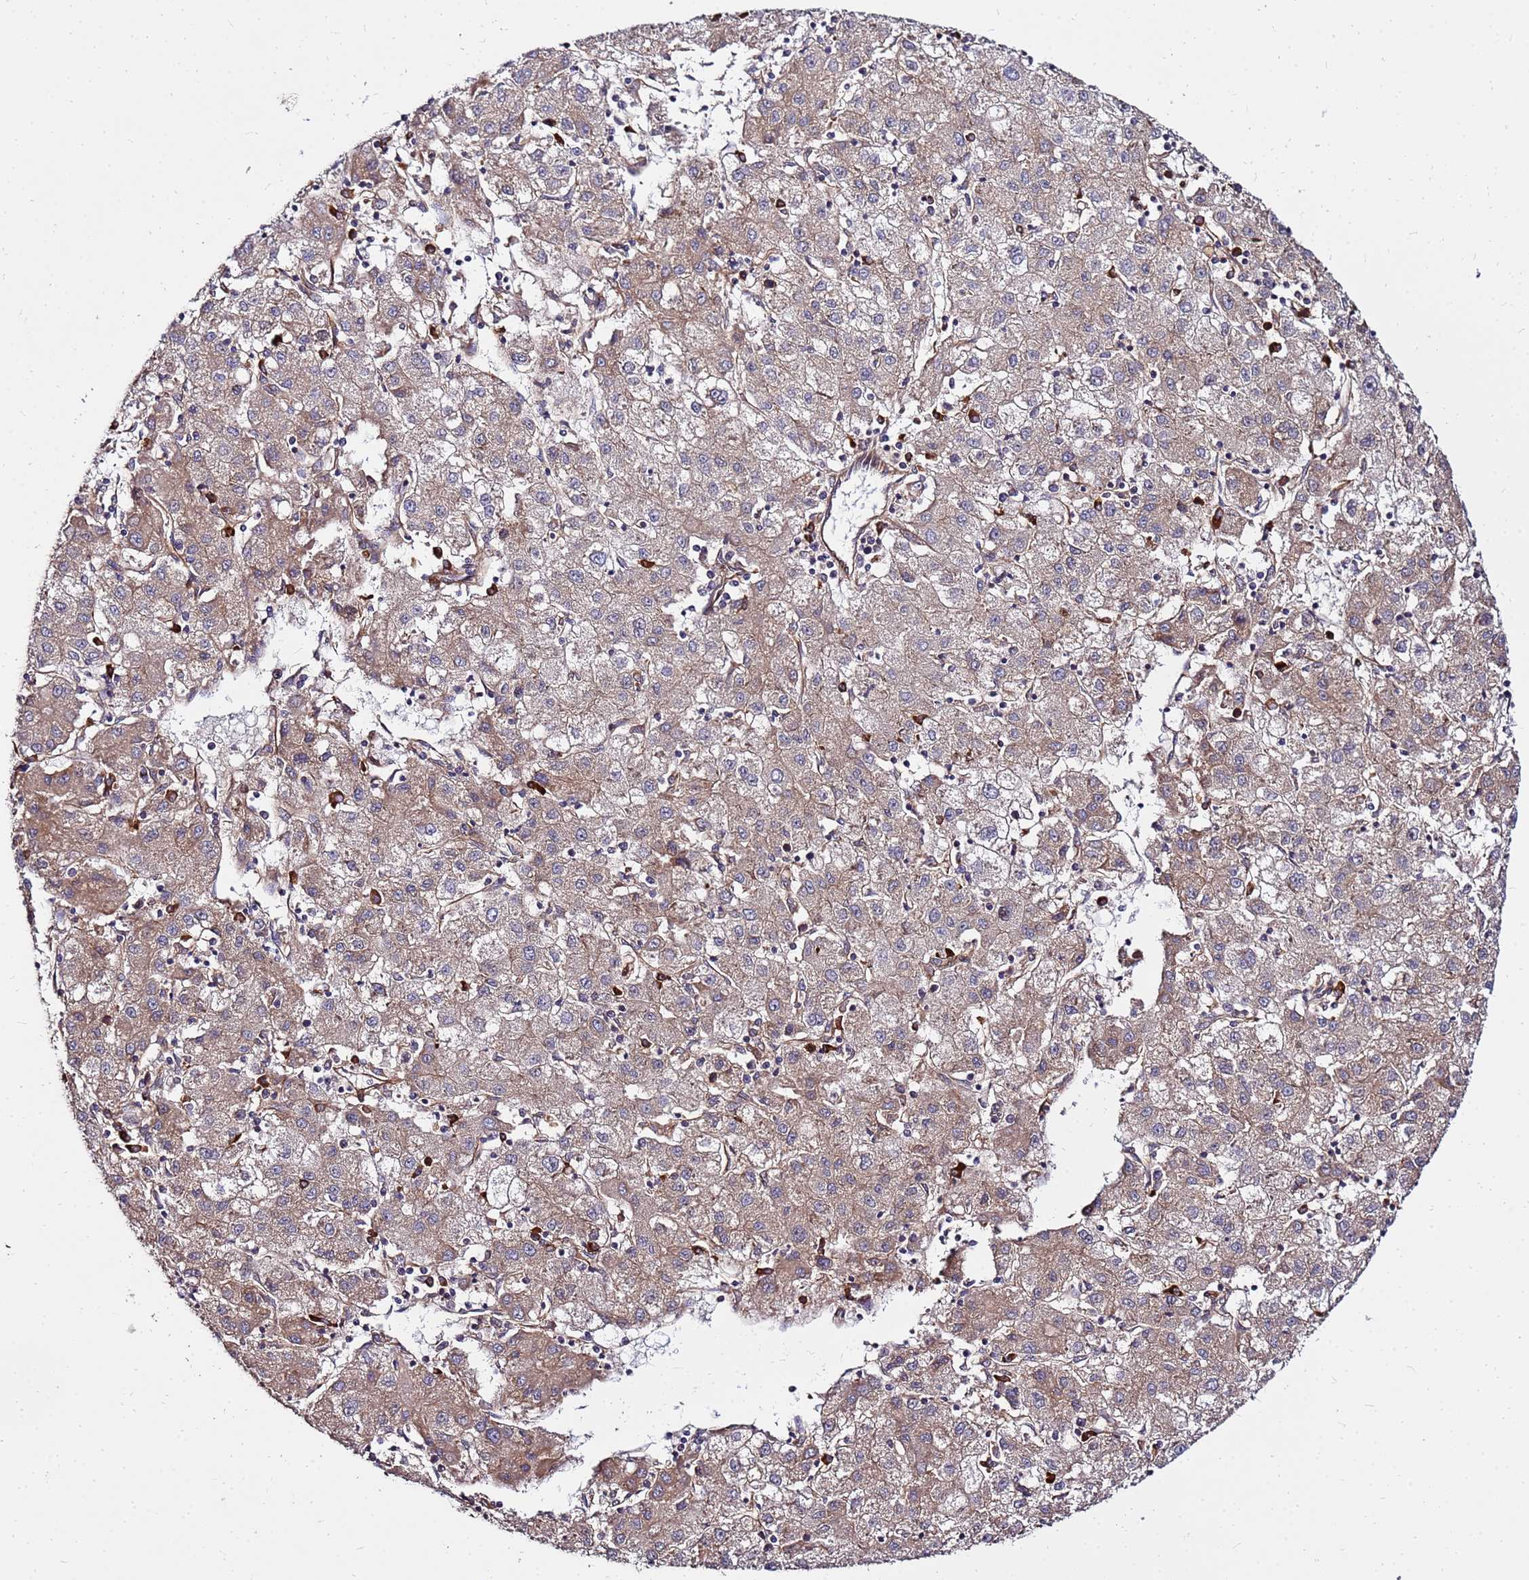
{"staining": {"intensity": "moderate", "quantity": ">75%", "location": "cytoplasmic/membranous"}, "tissue": "liver cancer", "cell_type": "Tumor cells", "image_type": "cancer", "snomed": [{"axis": "morphology", "description": "Carcinoma, Hepatocellular, NOS"}, {"axis": "topography", "description": "Liver"}], "caption": "Liver cancer was stained to show a protein in brown. There is medium levels of moderate cytoplasmic/membranous expression in about >75% of tumor cells.", "gene": "WWC2", "patient": {"sex": "male", "age": 72}}